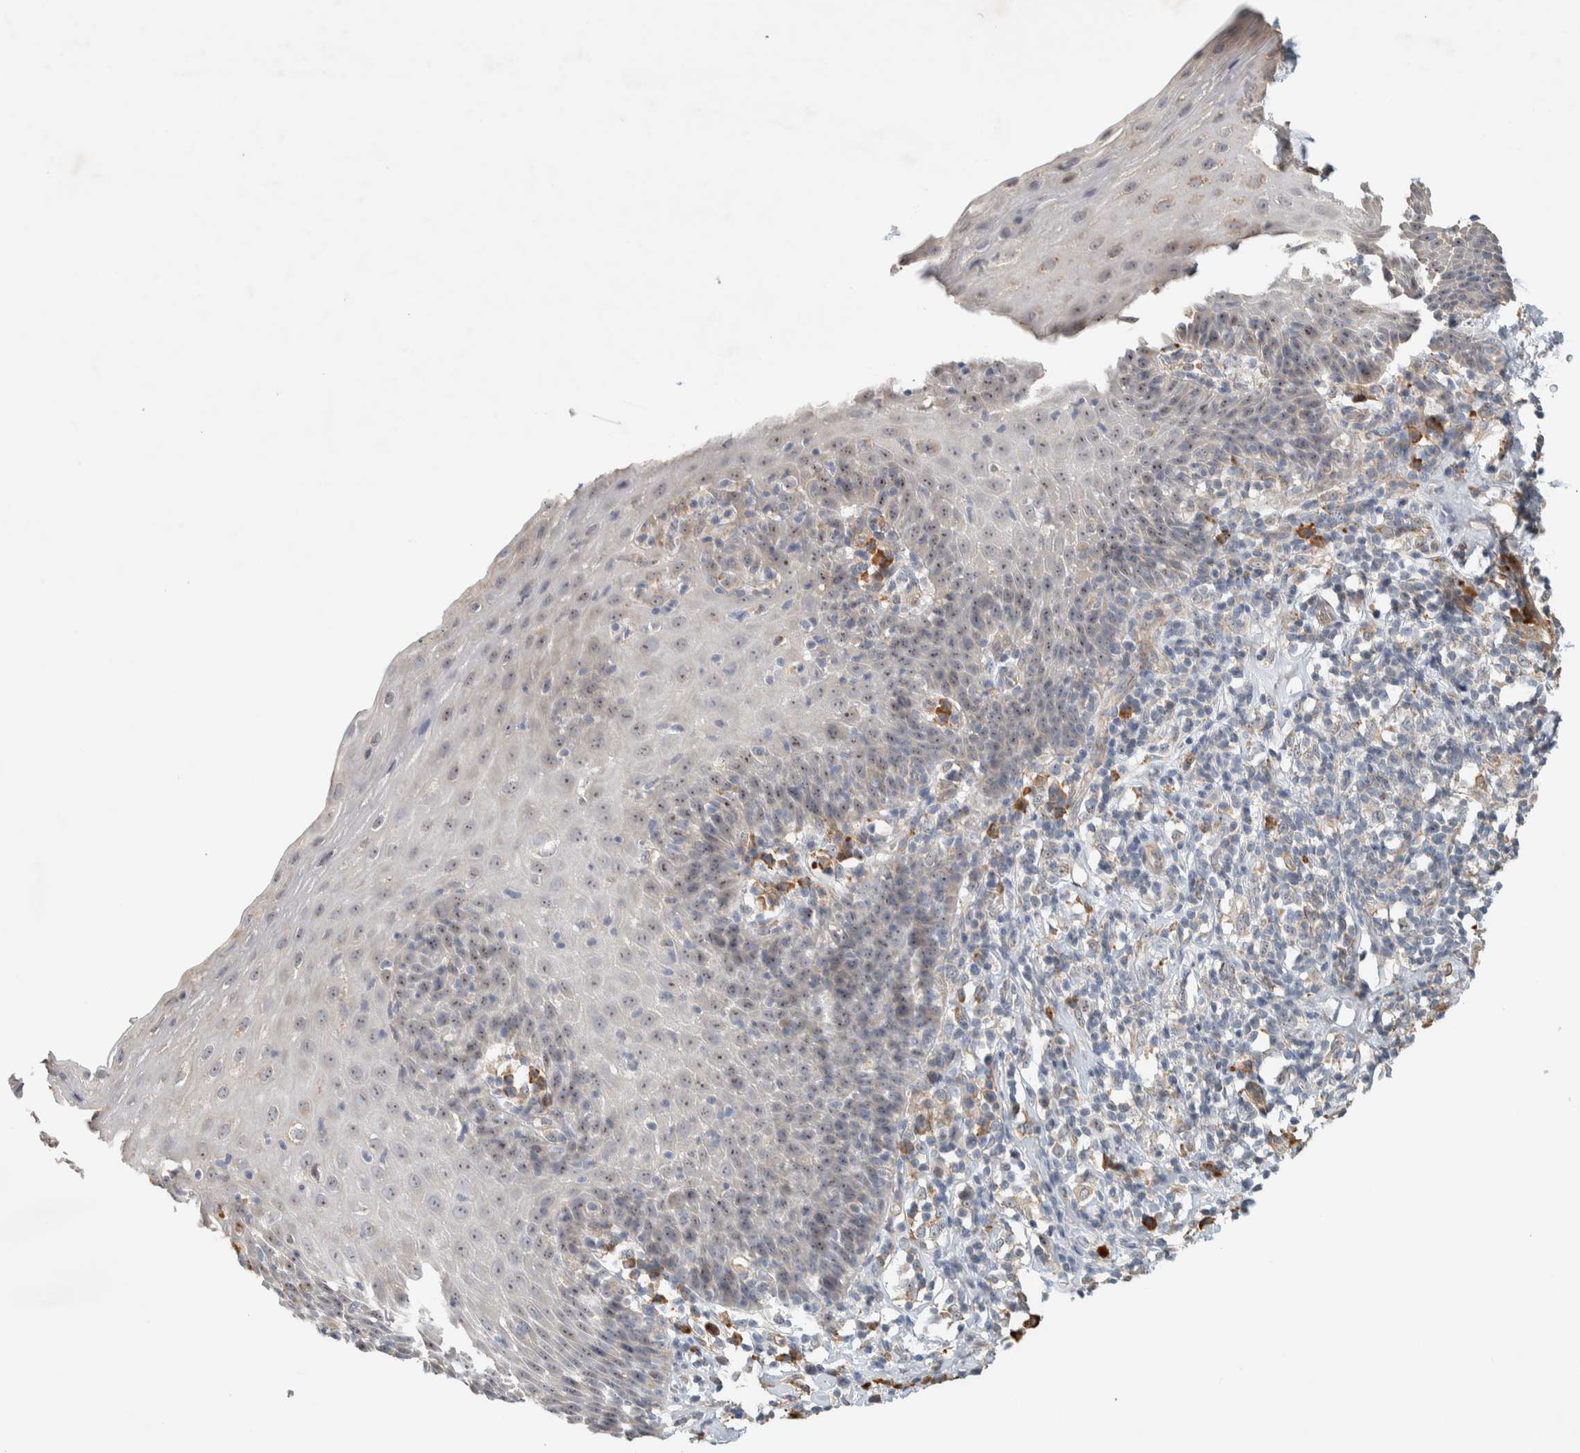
{"staining": {"intensity": "weak", "quantity": "<25%", "location": "nuclear"}, "tissue": "esophagus", "cell_type": "Squamous epithelial cells", "image_type": "normal", "snomed": [{"axis": "morphology", "description": "Normal tissue, NOS"}, {"axis": "topography", "description": "Esophagus"}], "caption": "Immunohistochemical staining of benign human esophagus exhibits no significant staining in squamous epithelial cells. (DAB (3,3'-diaminobenzidine) immunohistochemistry (IHC) visualized using brightfield microscopy, high magnification).", "gene": "KLHL40", "patient": {"sex": "female", "age": 61}}